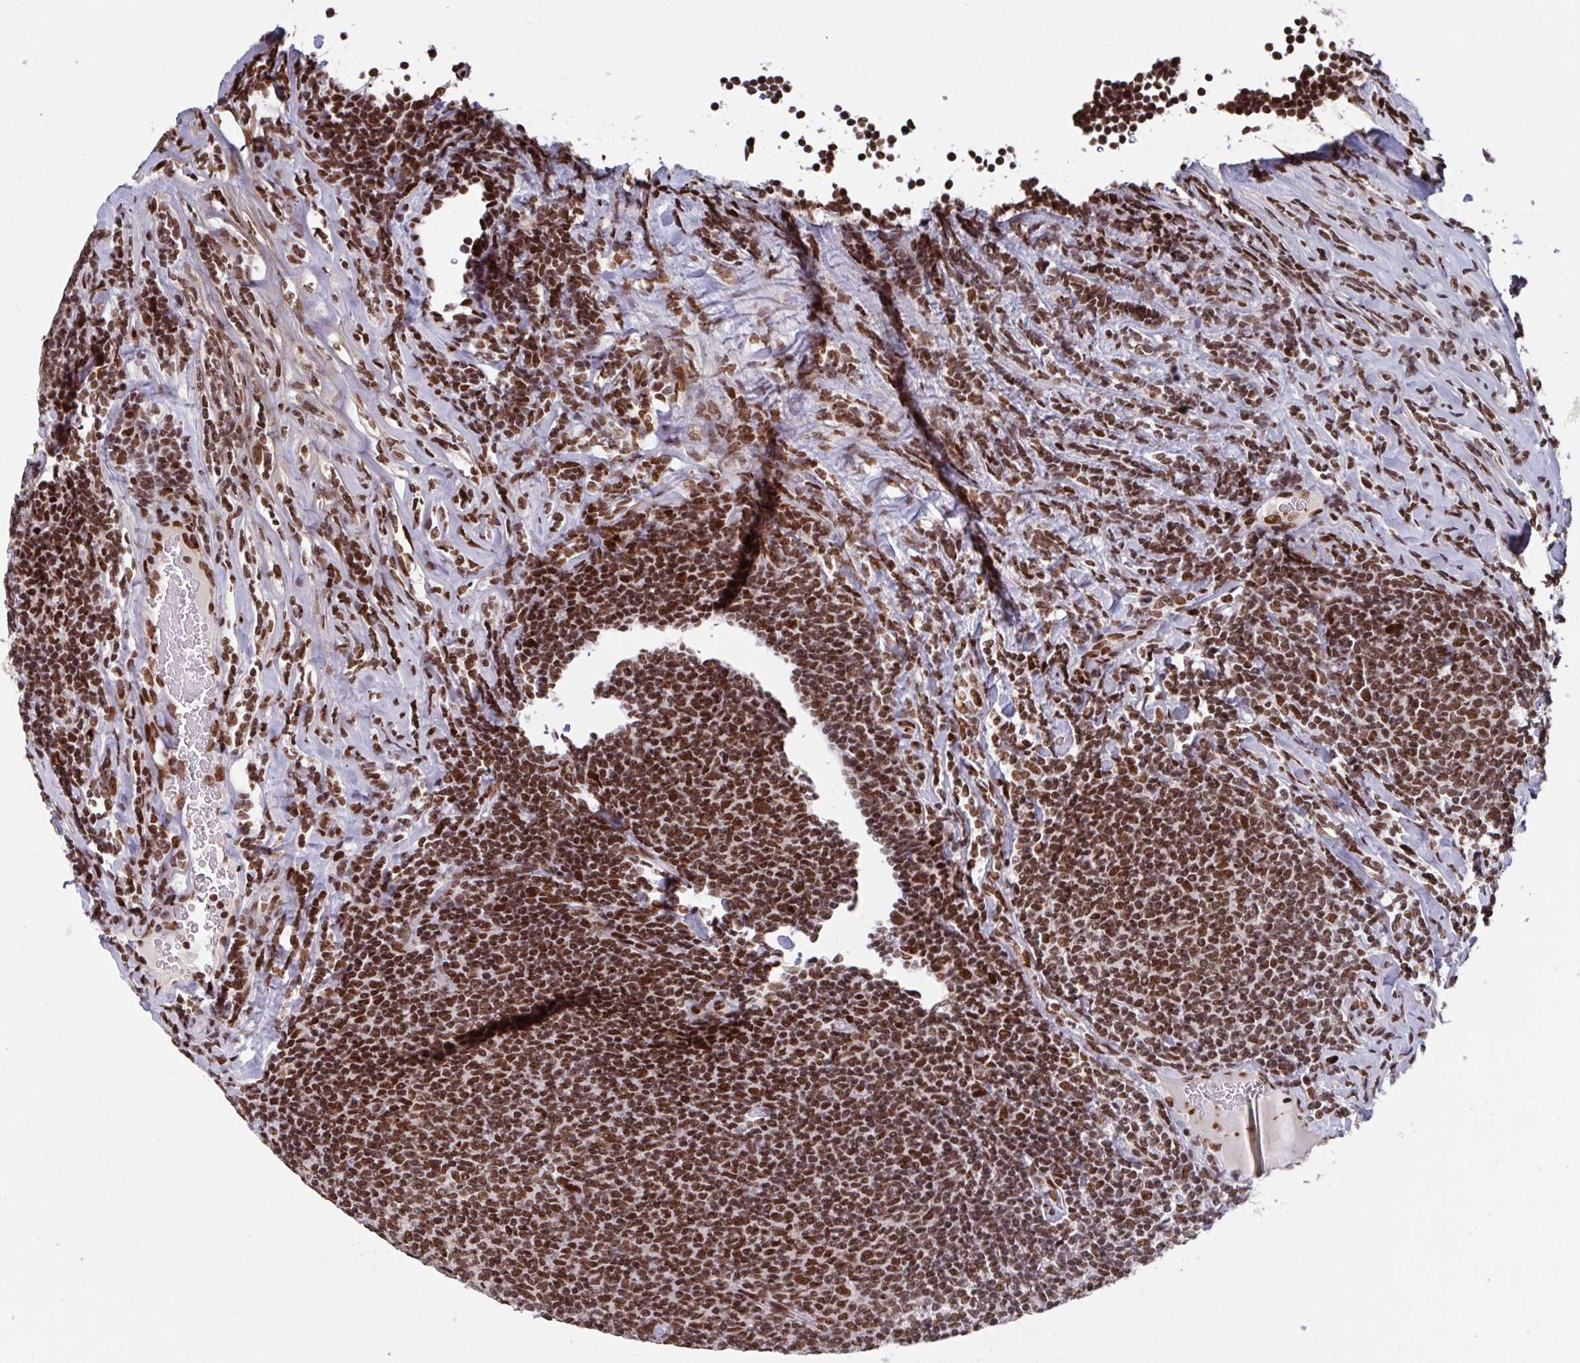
{"staining": {"intensity": "strong", "quantity": ">75%", "location": "nuclear"}, "tissue": "lymphoma", "cell_type": "Tumor cells", "image_type": "cancer", "snomed": [{"axis": "morphology", "description": "Malignant lymphoma, non-Hodgkin's type, Low grade"}, {"axis": "topography", "description": "Lymph node"}], "caption": "A brown stain shows strong nuclear staining of a protein in low-grade malignant lymphoma, non-Hodgkin's type tumor cells.", "gene": "ZNF607", "patient": {"sex": "male", "age": 52}}